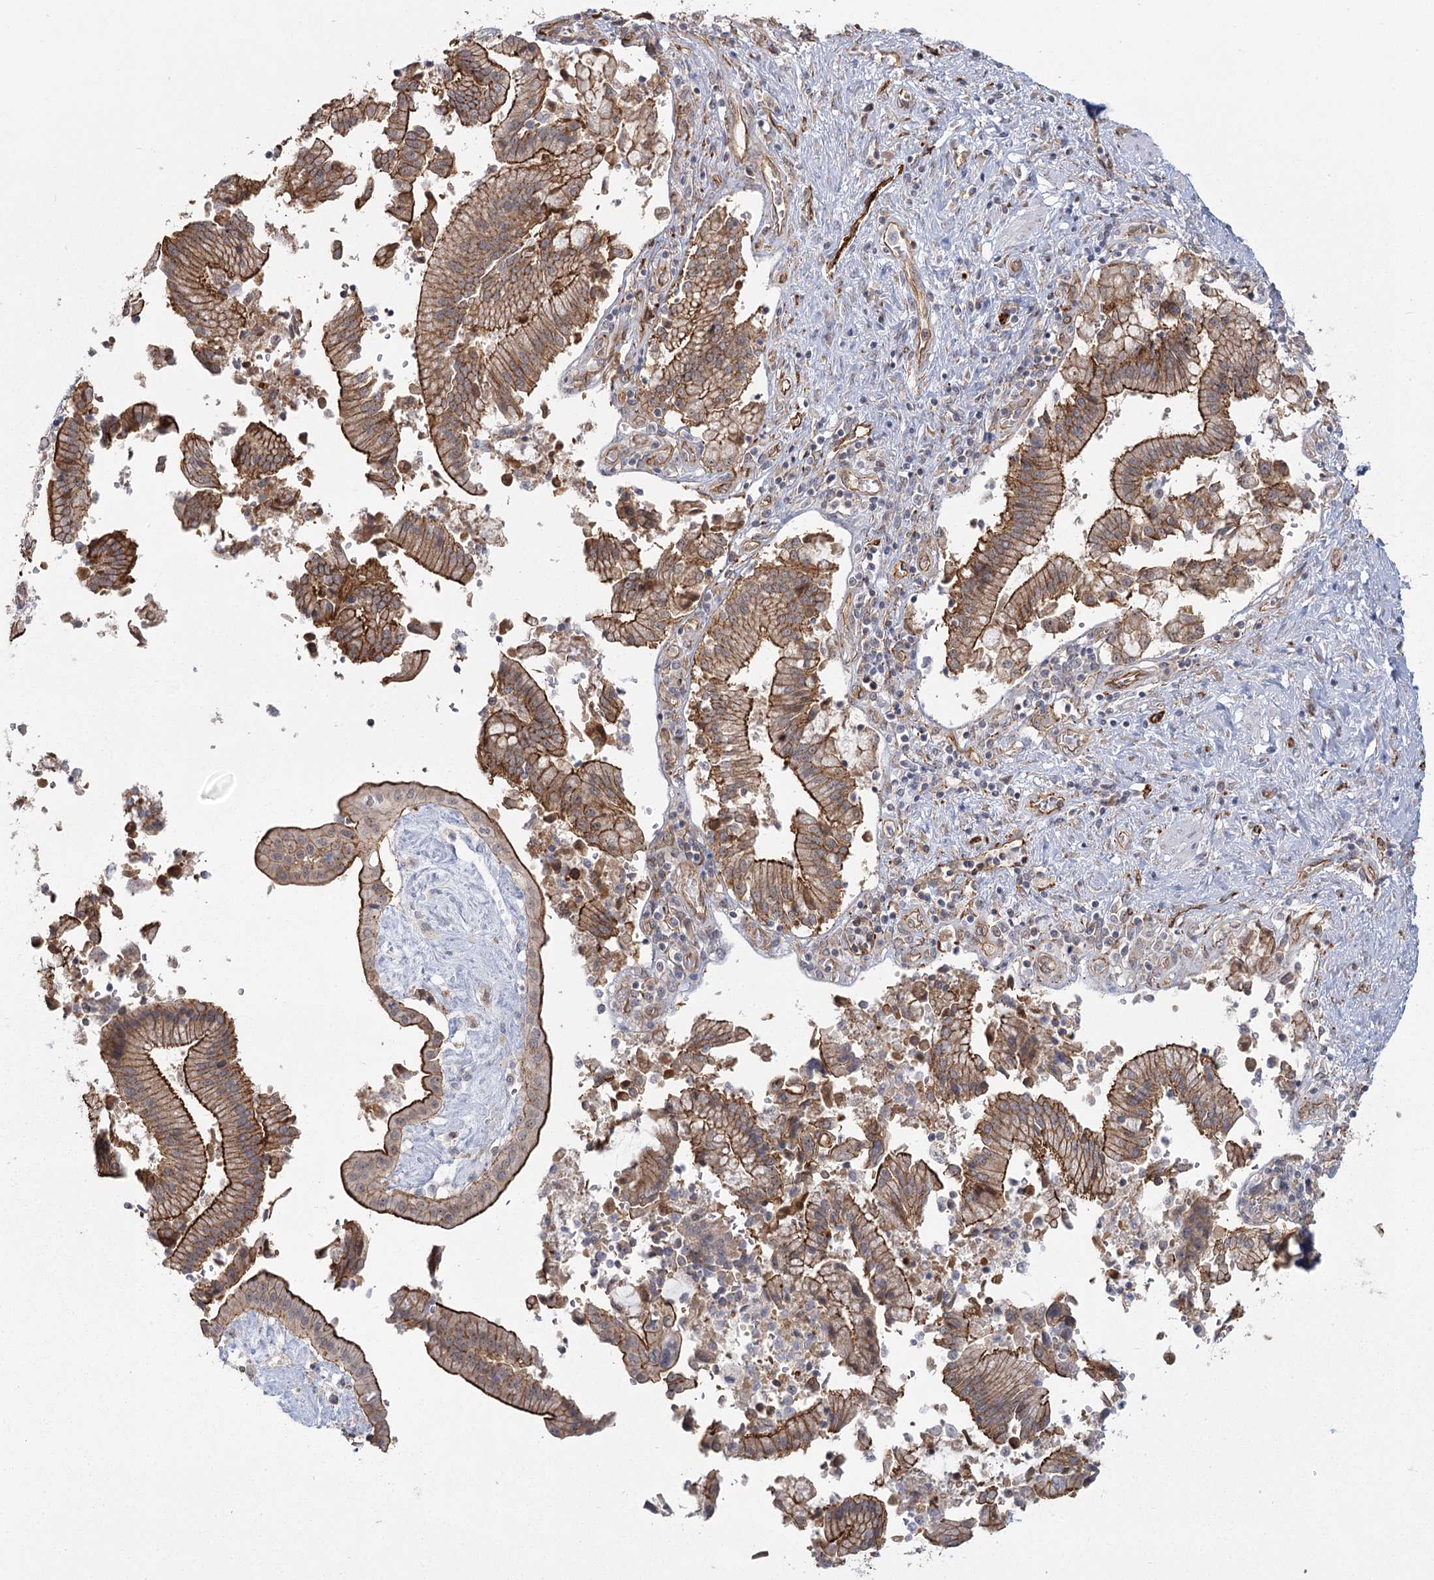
{"staining": {"intensity": "strong", "quantity": "25%-75%", "location": "cytoplasmic/membranous"}, "tissue": "pancreatic cancer", "cell_type": "Tumor cells", "image_type": "cancer", "snomed": [{"axis": "morphology", "description": "Adenocarcinoma, NOS"}, {"axis": "topography", "description": "Pancreas"}], "caption": "High-magnification brightfield microscopy of pancreatic adenocarcinoma stained with DAB (brown) and counterstained with hematoxylin (blue). tumor cells exhibit strong cytoplasmic/membranous expression is identified in approximately25%-75% of cells.", "gene": "RPP14", "patient": {"sex": "male", "age": 46}}